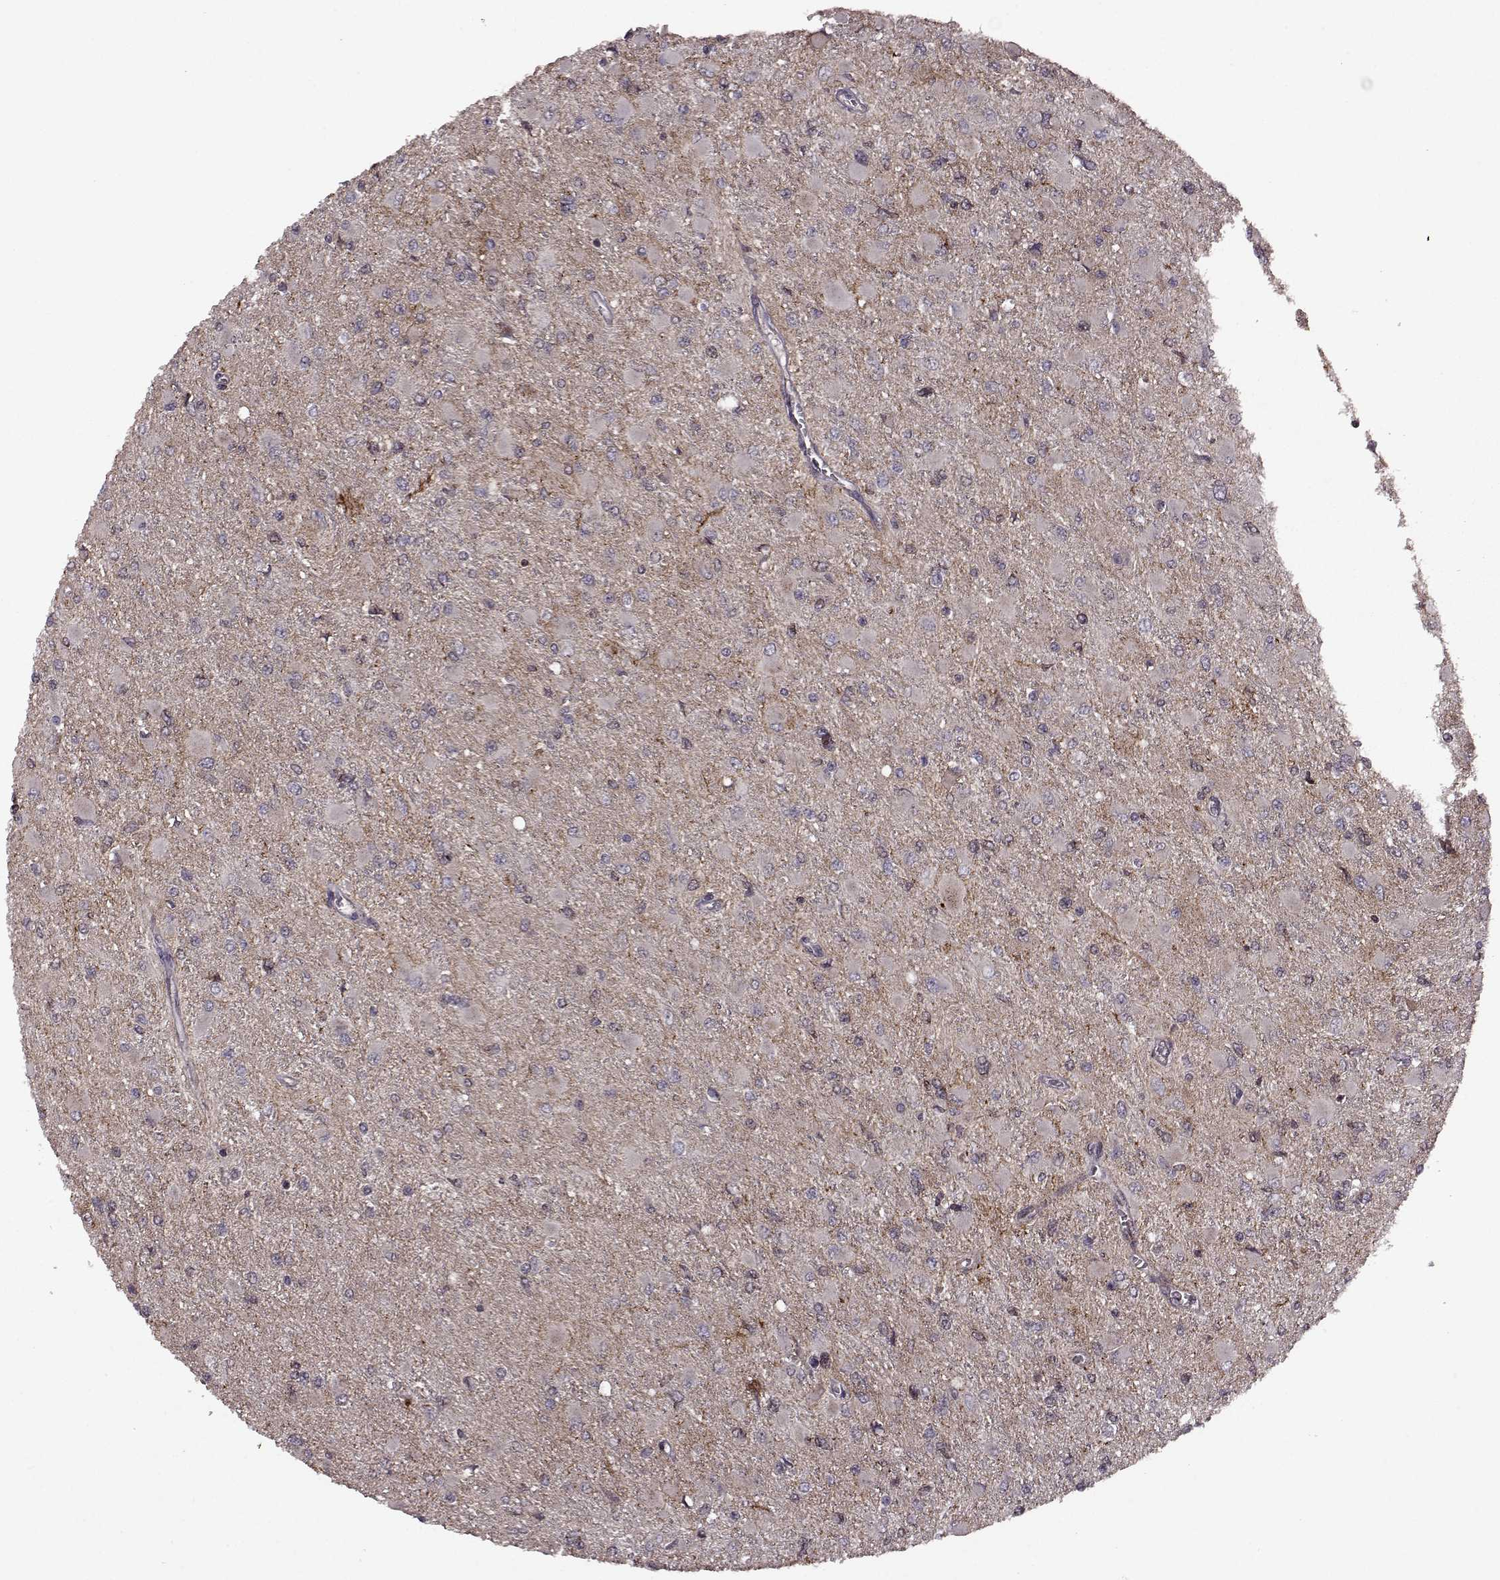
{"staining": {"intensity": "negative", "quantity": "none", "location": "none"}, "tissue": "glioma", "cell_type": "Tumor cells", "image_type": "cancer", "snomed": [{"axis": "morphology", "description": "Glioma, malignant, High grade"}, {"axis": "topography", "description": "Cerebral cortex"}], "caption": "A micrograph of human glioma is negative for staining in tumor cells.", "gene": "TRMU", "patient": {"sex": "female", "age": 36}}